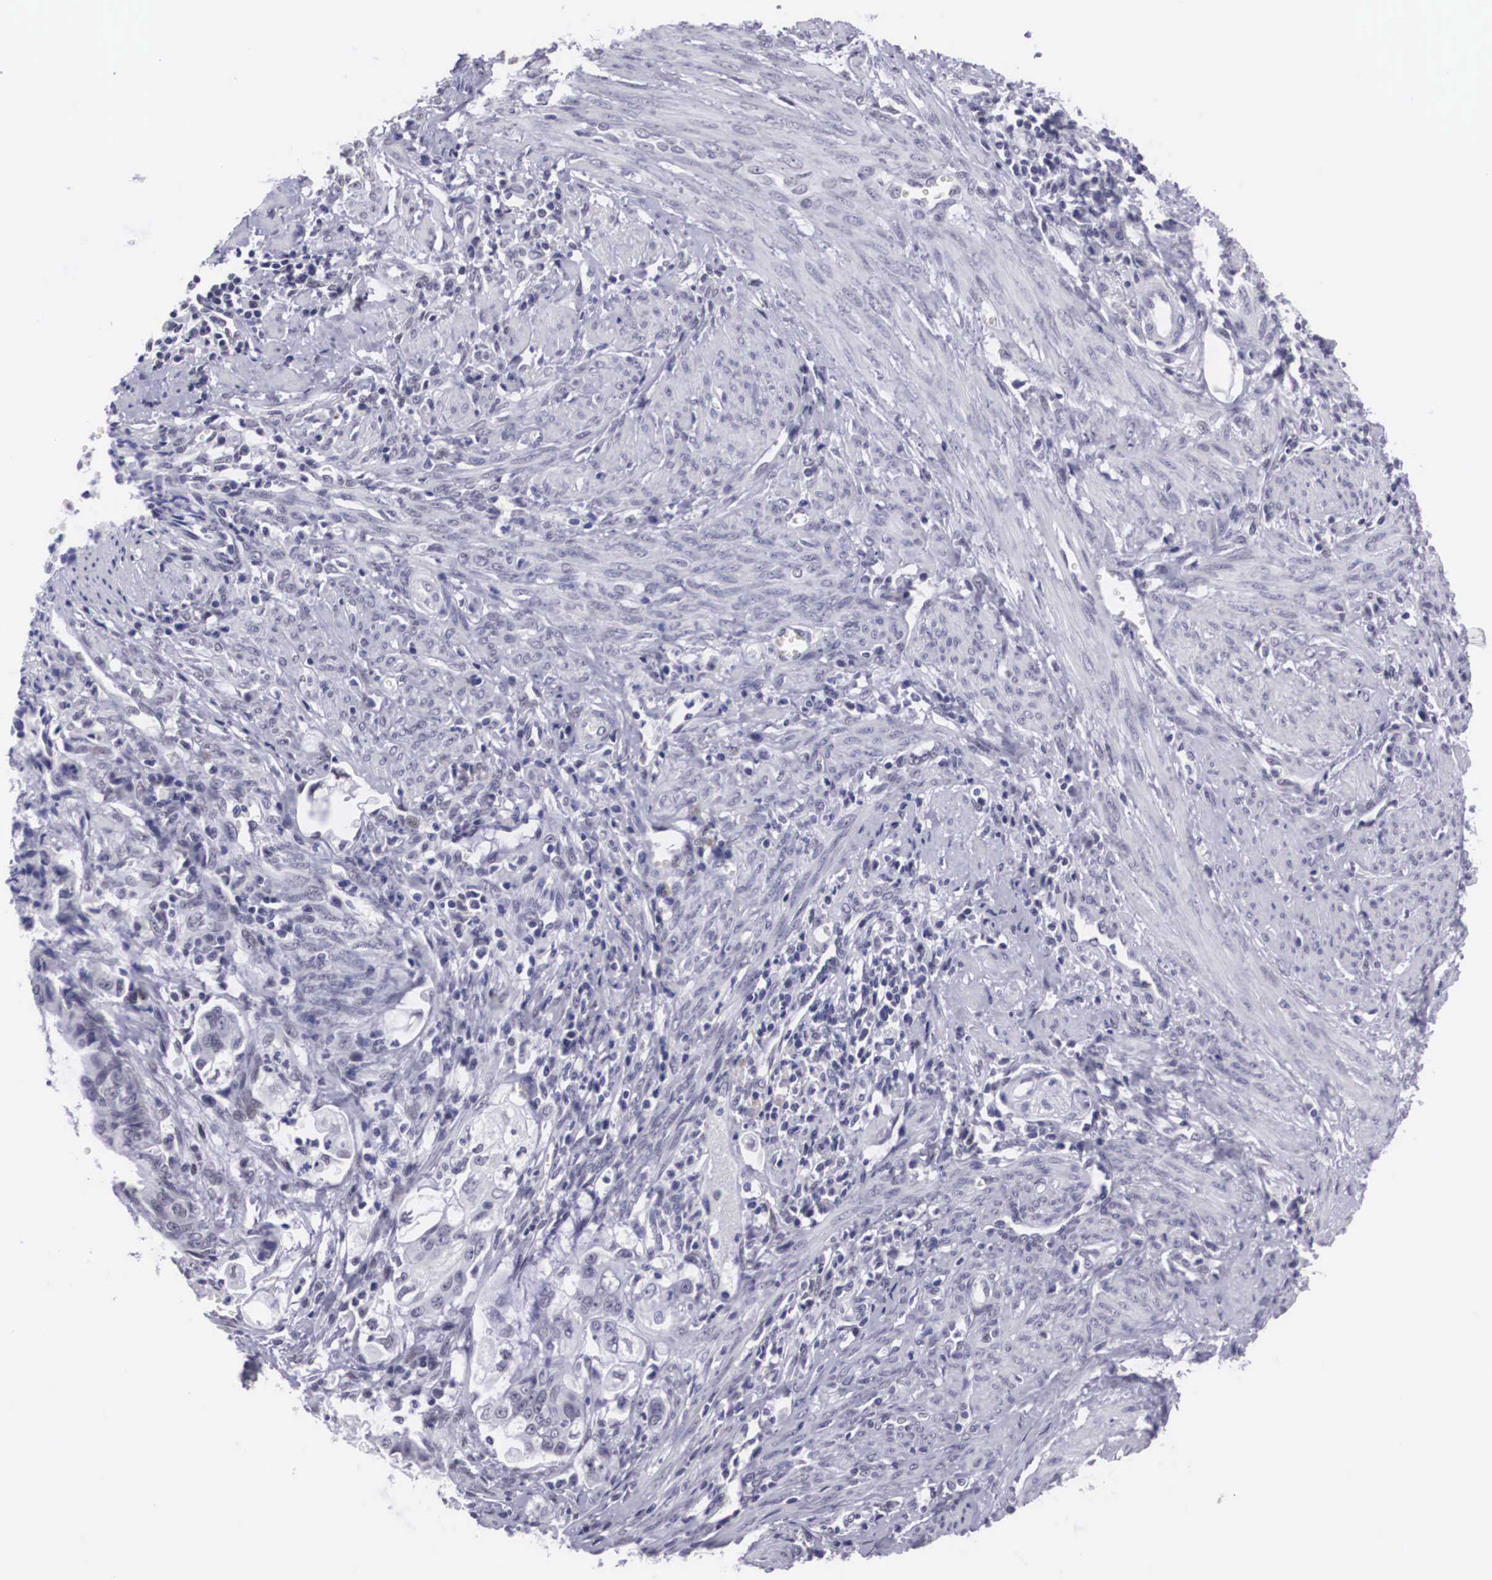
{"staining": {"intensity": "negative", "quantity": "none", "location": "none"}, "tissue": "endometrial cancer", "cell_type": "Tumor cells", "image_type": "cancer", "snomed": [{"axis": "morphology", "description": "Adenocarcinoma, NOS"}, {"axis": "topography", "description": "Endometrium"}], "caption": "Immunohistochemistry (IHC) photomicrograph of human endometrial cancer stained for a protein (brown), which shows no positivity in tumor cells.", "gene": "C22orf31", "patient": {"sex": "female", "age": 75}}